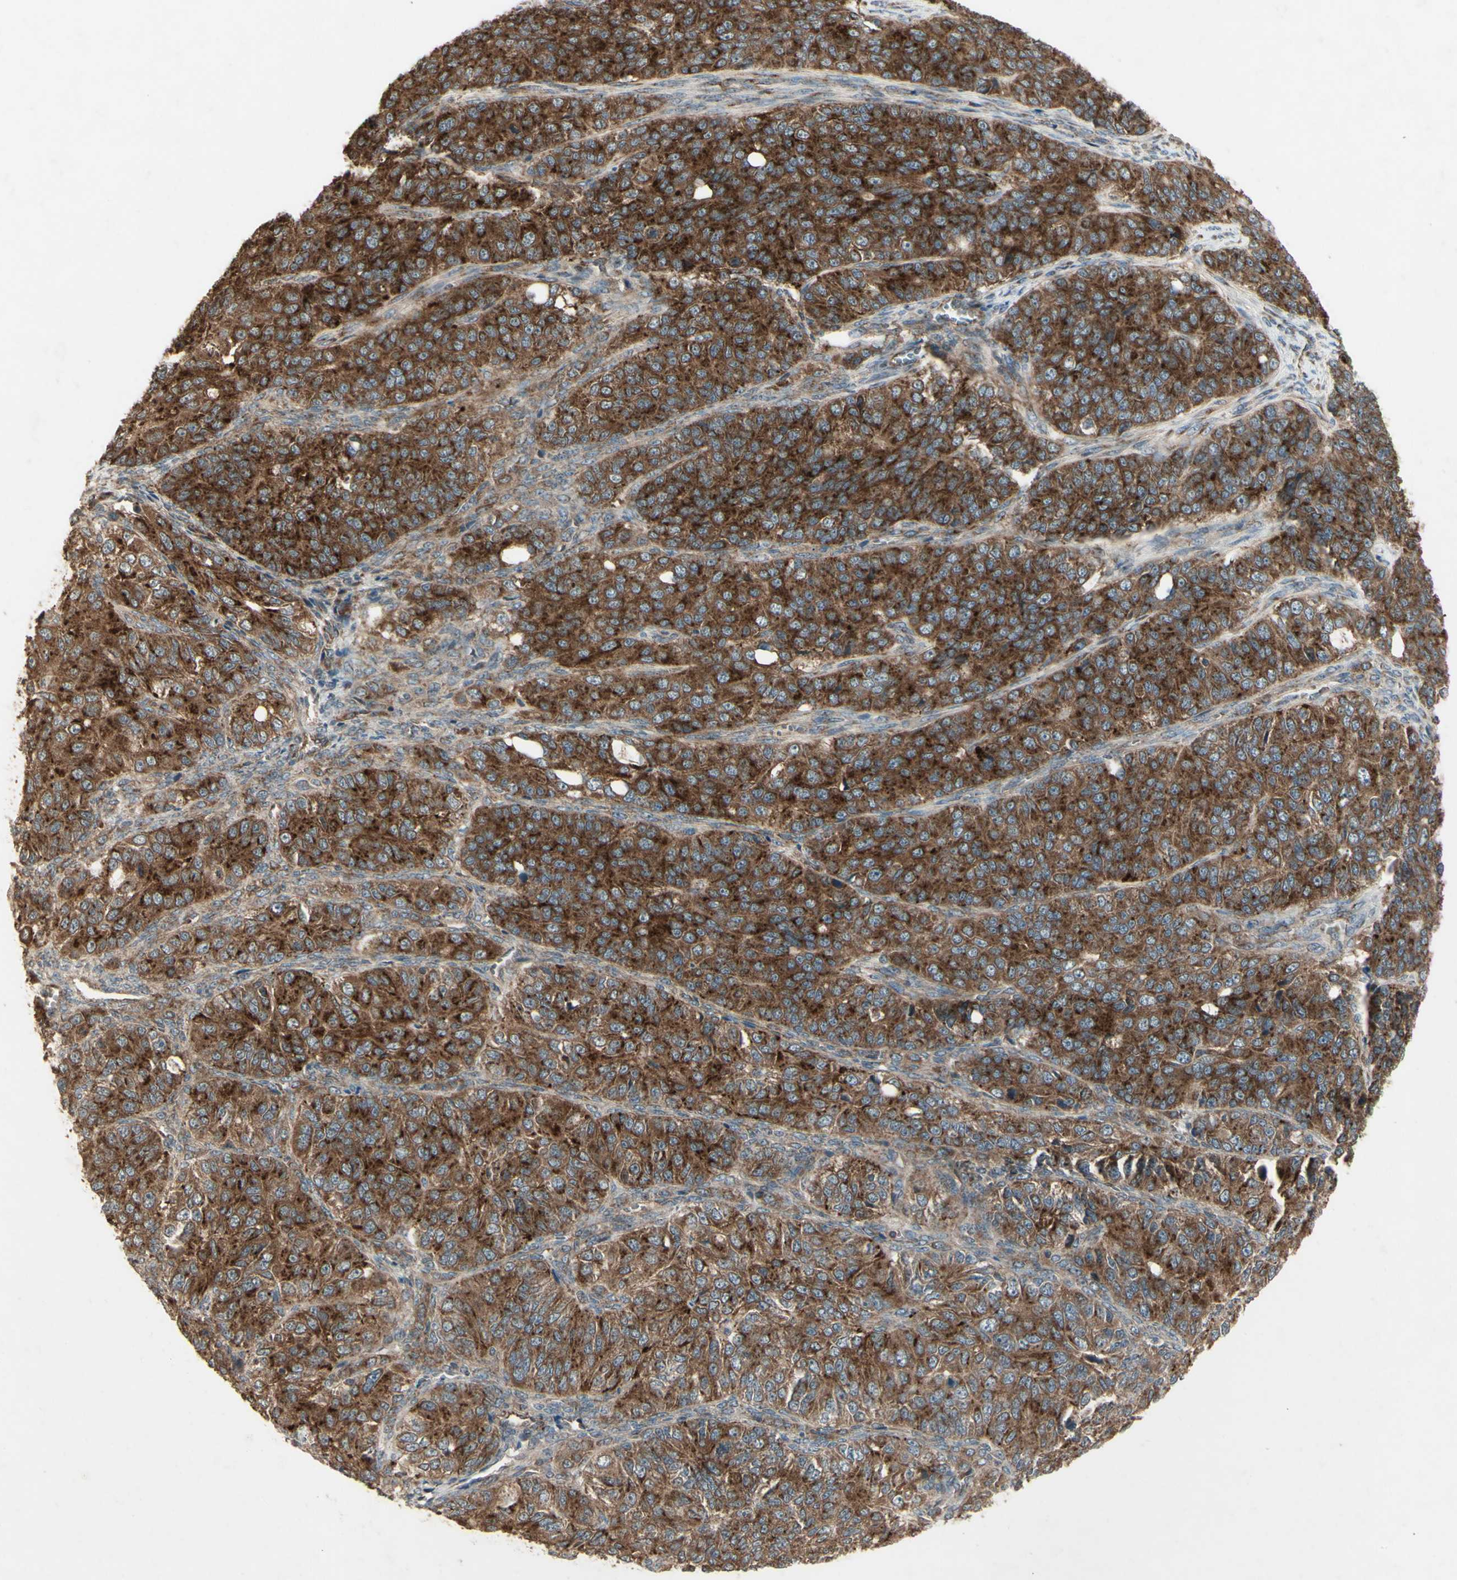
{"staining": {"intensity": "strong", "quantity": ">75%", "location": "cytoplasmic/membranous"}, "tissue": "ovarian cancer", "cell_type": "Tumor cells", "image_type": "cancer", "snomed": [{"axis": "morphology", "description": "Carcinoma, endometroid"}, {"axis": "topography", "description": "Ovary"}], "caption": "Tumor cells reveal high levels of strong cytoplasmic/membranous expression in approximately >75% of cells in human ovarian endometroid carcinoma.", "gene": "AP1G1", "patient": {"sex": "female", "age": 51}}